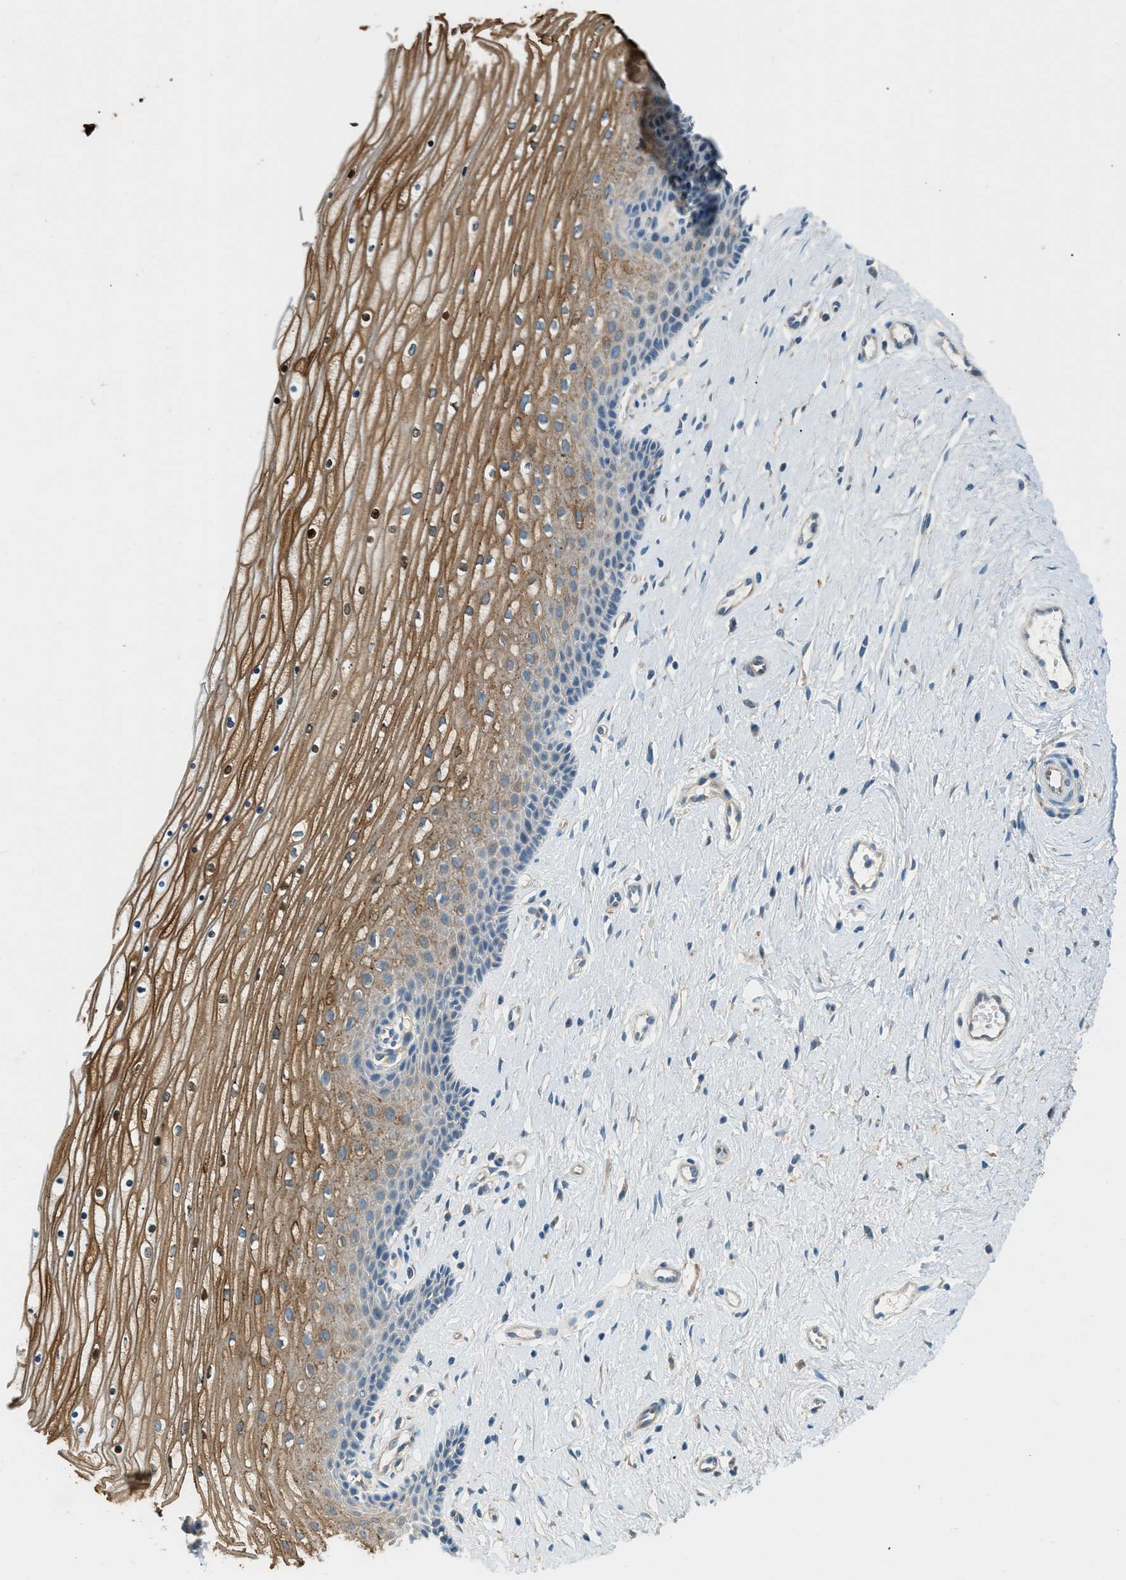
{"staining": {"intensity": "moderate", "quantity": ">75%", "location": "cytoplasmic/membranous,nuclear"}, "tissue": "cervix", "cell_type": "Squamous epithelial cells", "image_type": "normal", "snomed": [{"axis": "morphology", "description": "Normal tissue, NOS"}, {"axis": "topography", "description": "Cervix"}], "caption": "A photomicrograph showing moderate cytoplasmic/membranous,nuclear expression in approximately >75% of squamous epithelial cells in normal cervix, as visualized by brown immunohistochemical staining.", "gene": "ZNF367", "patient": {"sex": "female", "age": 39}}